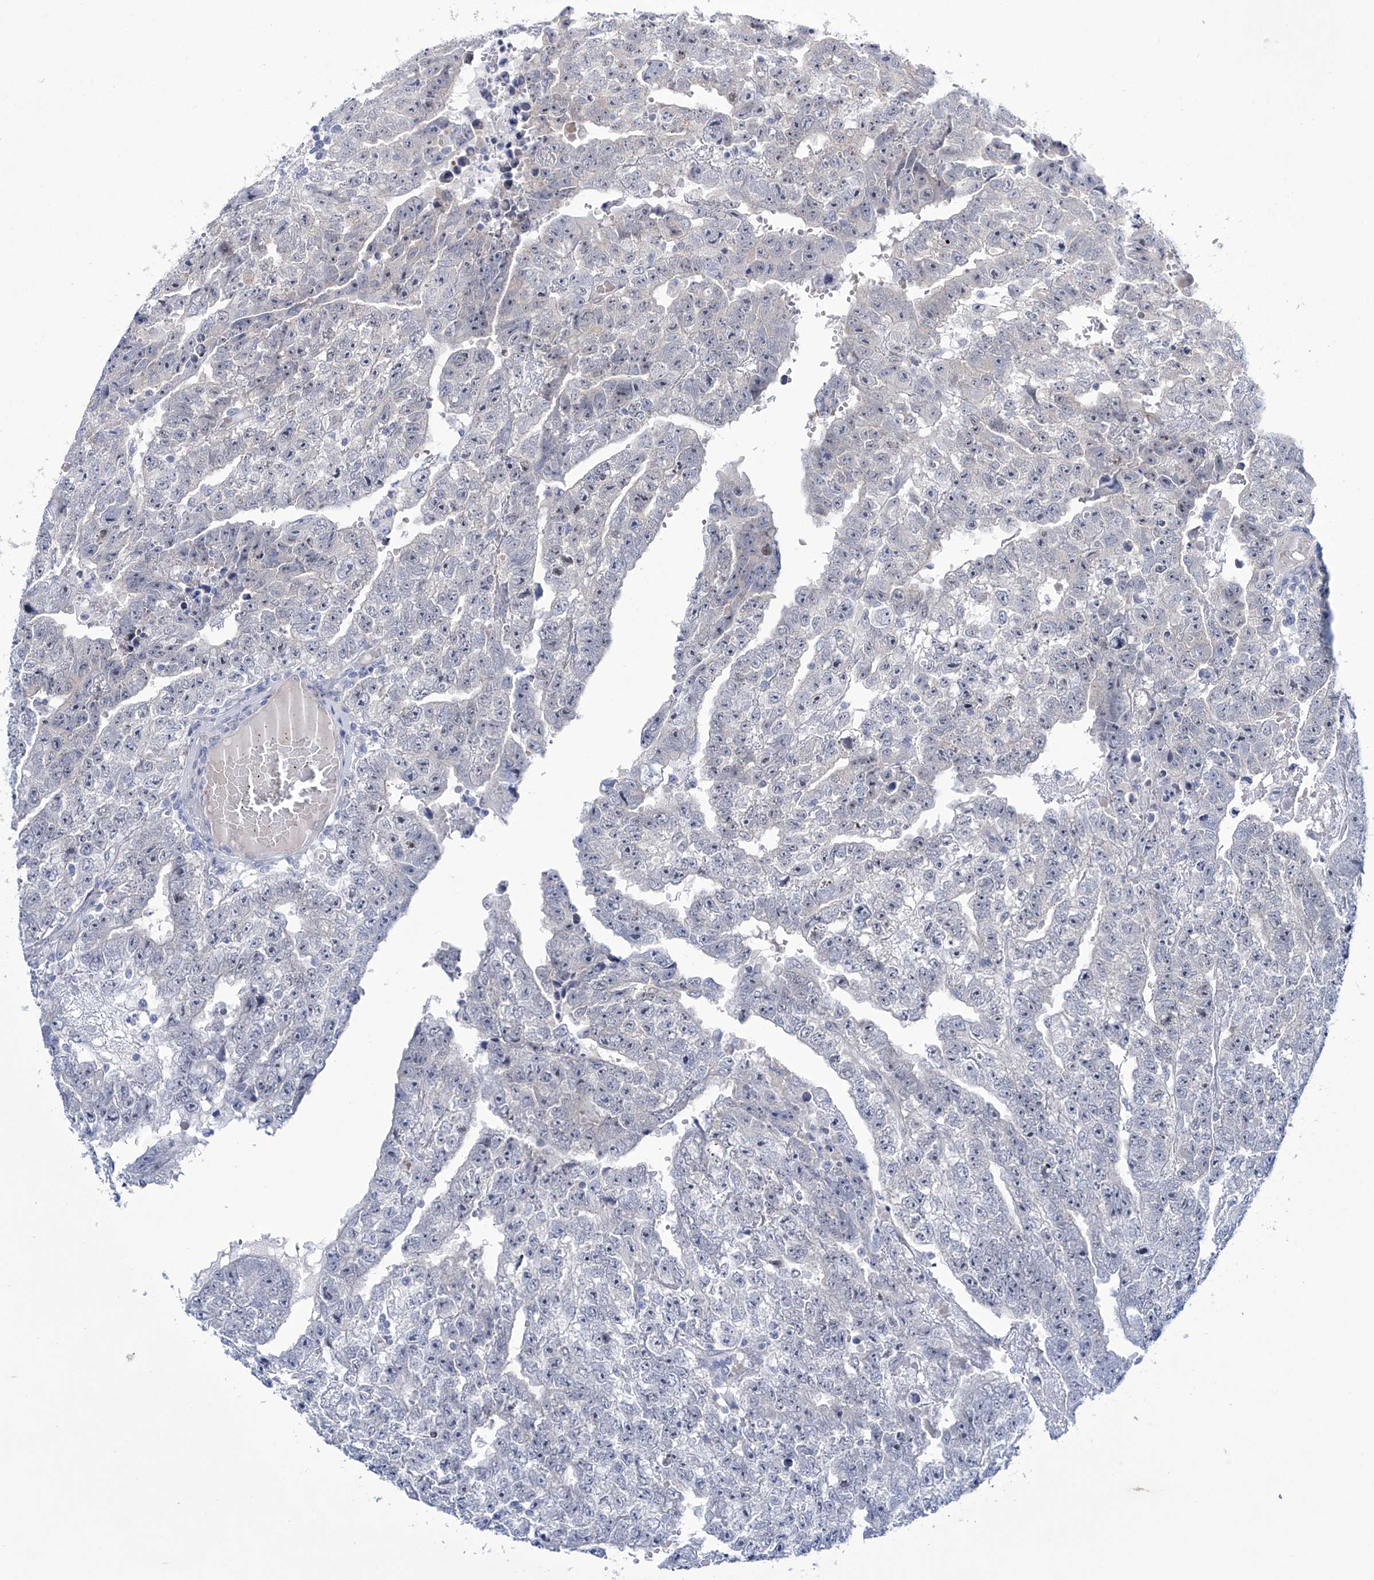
{"staining": {"intensity": "negative", "quantity": "none", "location": "none"}, "tissue": "testis cancer", "cell_type": "Tumor cells", "image_type": "cancer", "snomed": [{"axis": "morphology", "description": "Carcinoma, Embryonal, NOS"}, {"axis": "topography", "description": "Testis"}], "caption": "Image shows no significant protein staining in tumor cells of testis cancer (embryonal carcinoma).", "gene": "TRIM60", "patient": {"sex": "male", "age": 25}}